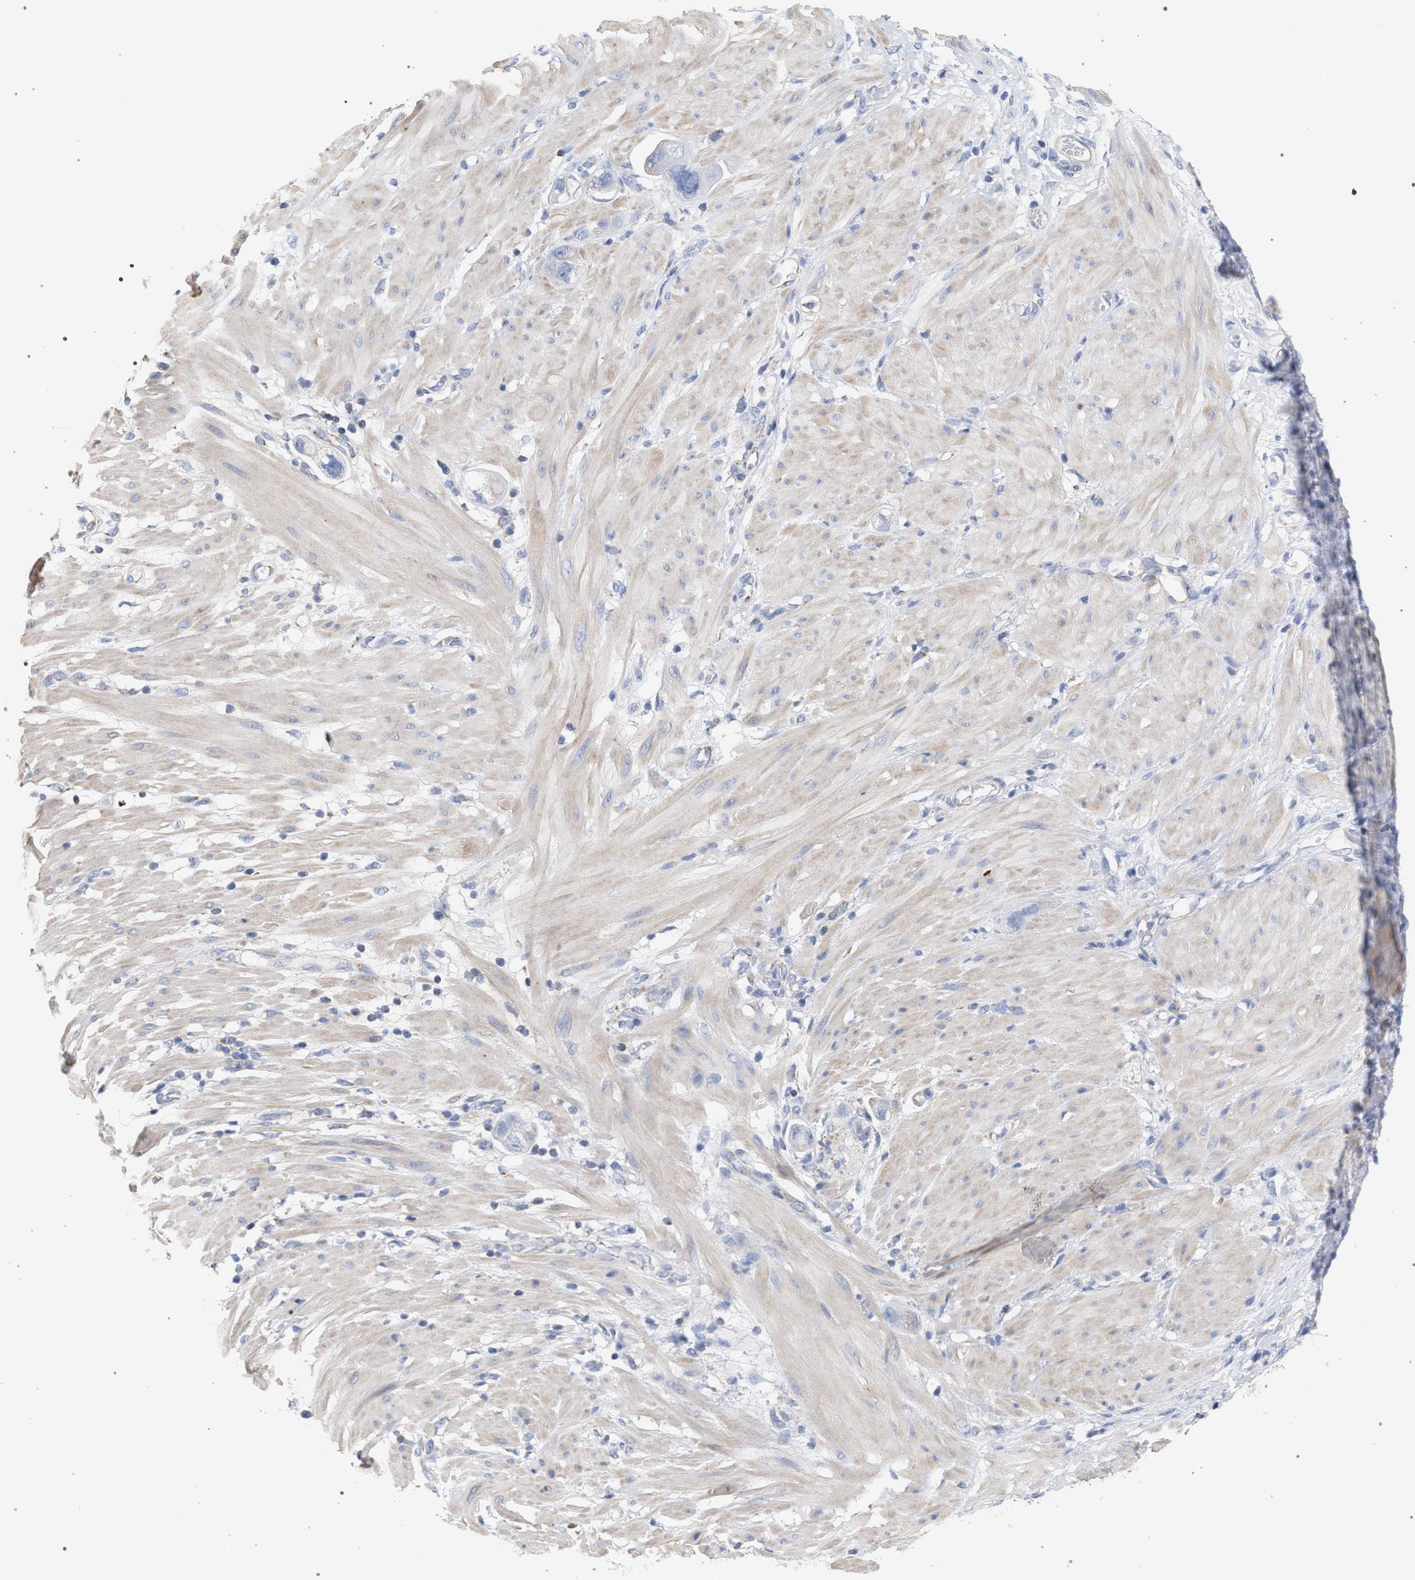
{"staining": {"intensity": "negative", "quantity": "none", "location": "none"}, "tissue": "stomach cancer", "cell_type": "Tumor cells", "image_type": "cancer", "snomed": [{"axis": "morphology", "description": "Adenocarcinoma, NOS"}, {"axis": "topography", "description": "Stomach"}, {"axis": "topography", "description": "Stomach, lower"}], "caption": "The photomicrograph shows no staining of tumor cells in adenocarcinoma (stomach).", "gene": "ECI2", "patient": {"sex": "female", "age": 48}}